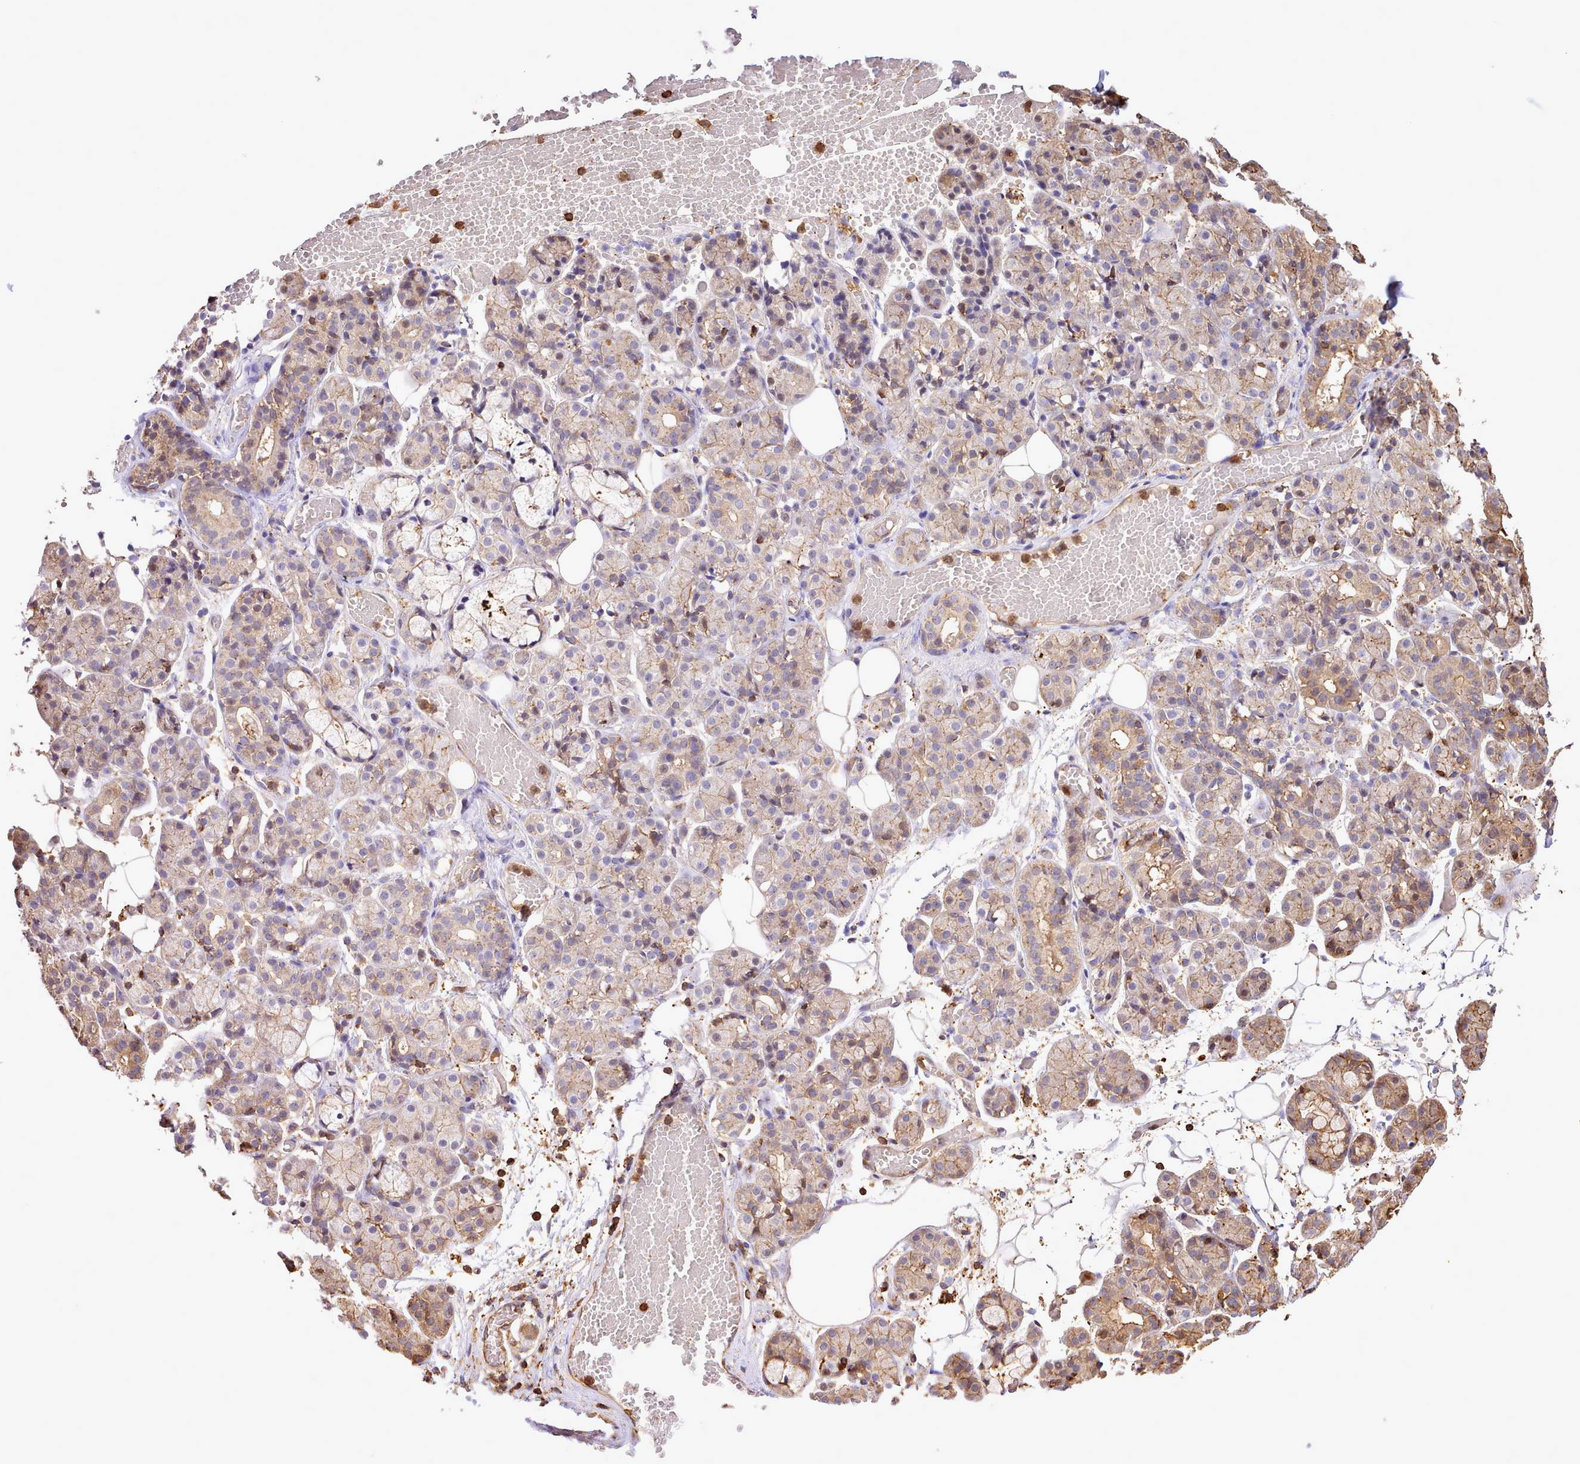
{"staining": {"intensity": "moderate", "quantity": "25%-75%", "location": "cytoplasmic/membranous"}, "tissue": "salivary gland", "cell_type": "Glandular cells", "image_type": "normal", "snomed": [{"axis": "morphology", "description": "Normal tissue, NOS"}, {"axis": "topography", "description": "Salivary gland"}], "caption": "Unremarkable salivary gland reveals moderate cytoplasmic/membranous positivity in about 25%-75% of glandular cells.", "gene": "CAPZA1", "patient": {"sex": "male", "age": 63}}